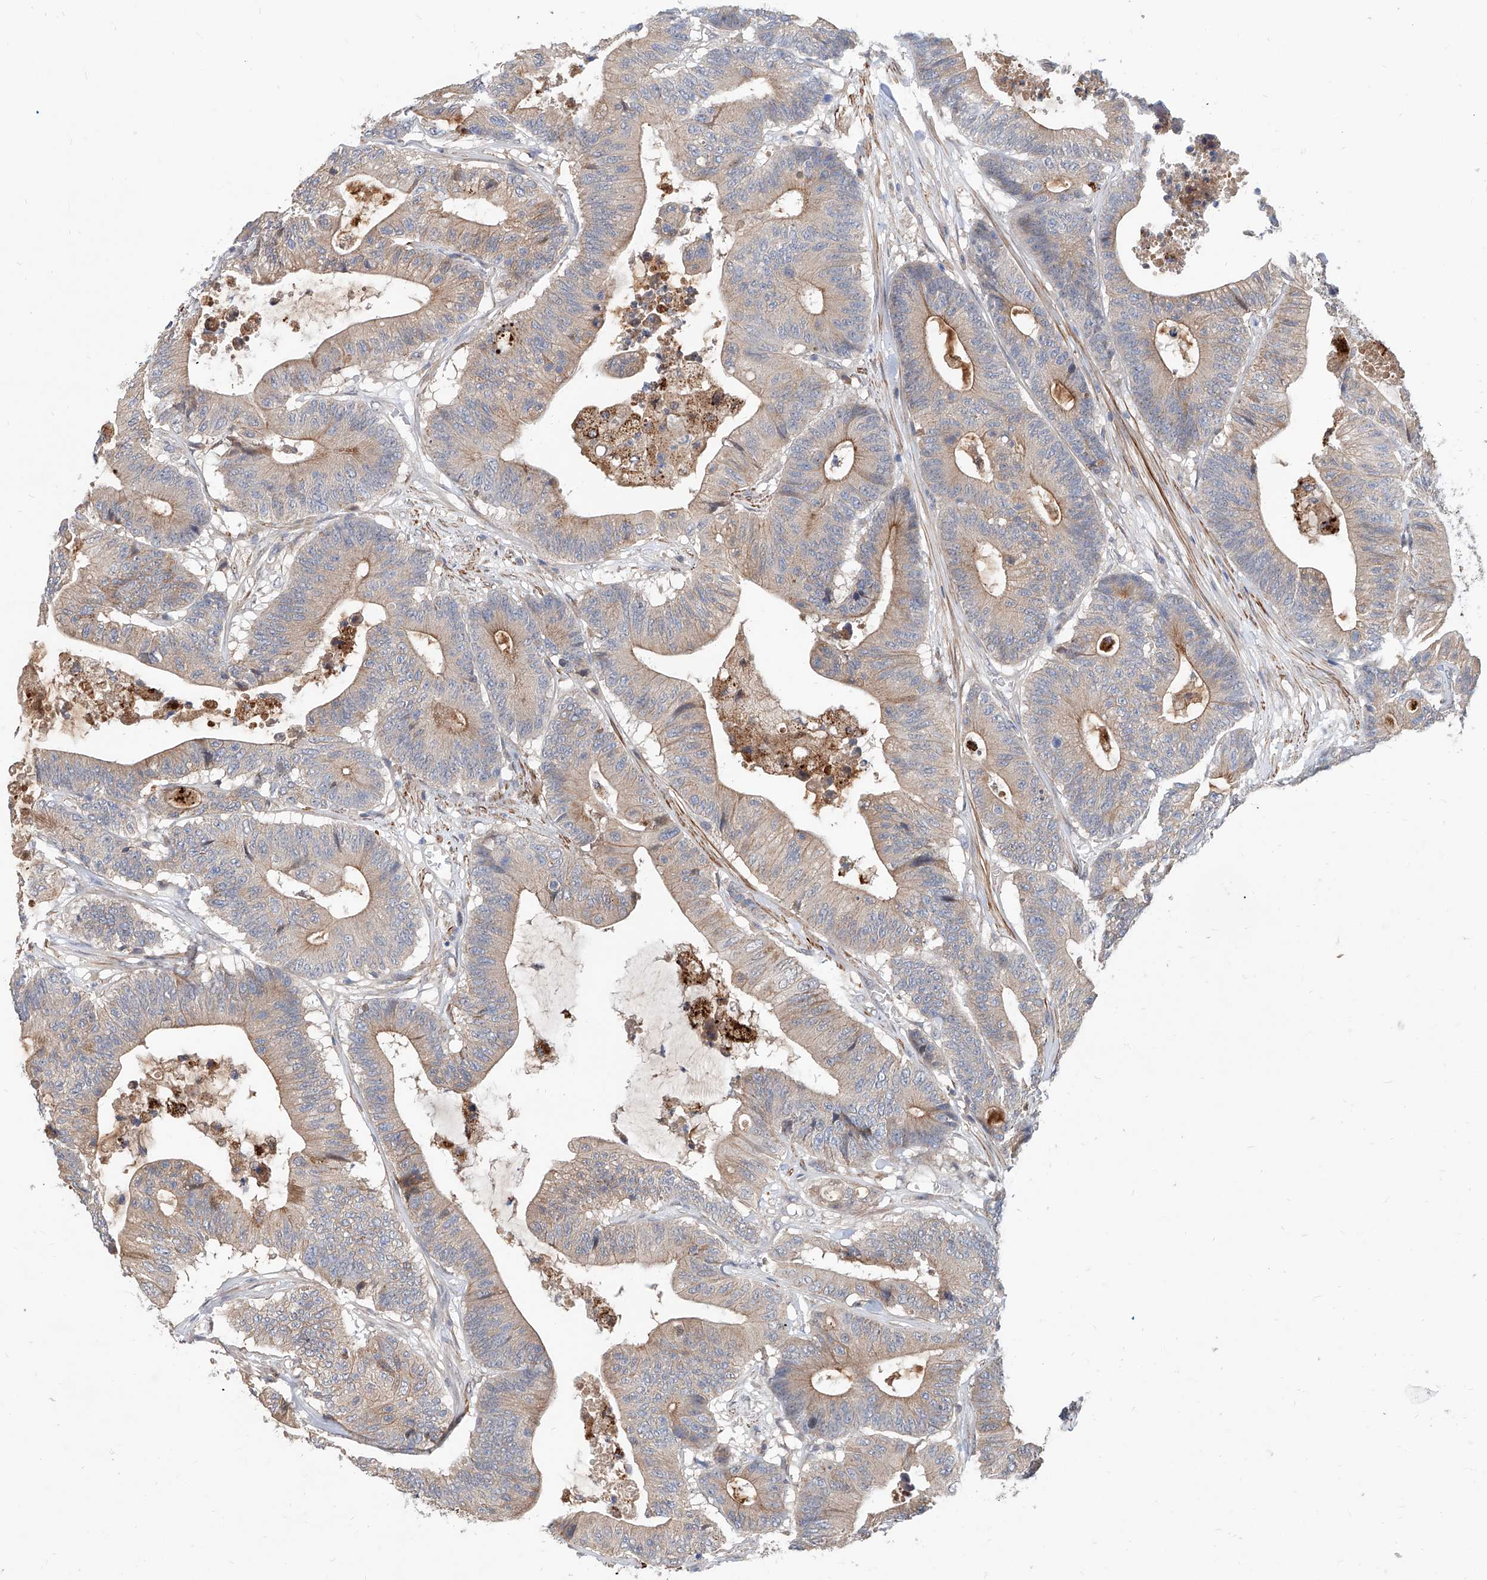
{"staining": {"intensity": "weak", "quantity": ">75%", "location": "cytoplasmic/membranous"}, "tissue": "colorectal cancer", "cell_type": "Tumor cells", "image_type": "cancer", "snomed": [{"axis": "morphology", "description": "Adenocarcinoma, NOS"}, {"axis": "topography", "description": "Colon"}], "caption": "Immunohistochemical staining of human colorectal cancer displays low levels of weak cytoplasmic/membranous positivity in about >75% of tumor cells.", "gene": "MAGEE2", "patient": {"sex": "female", "age": 84}}